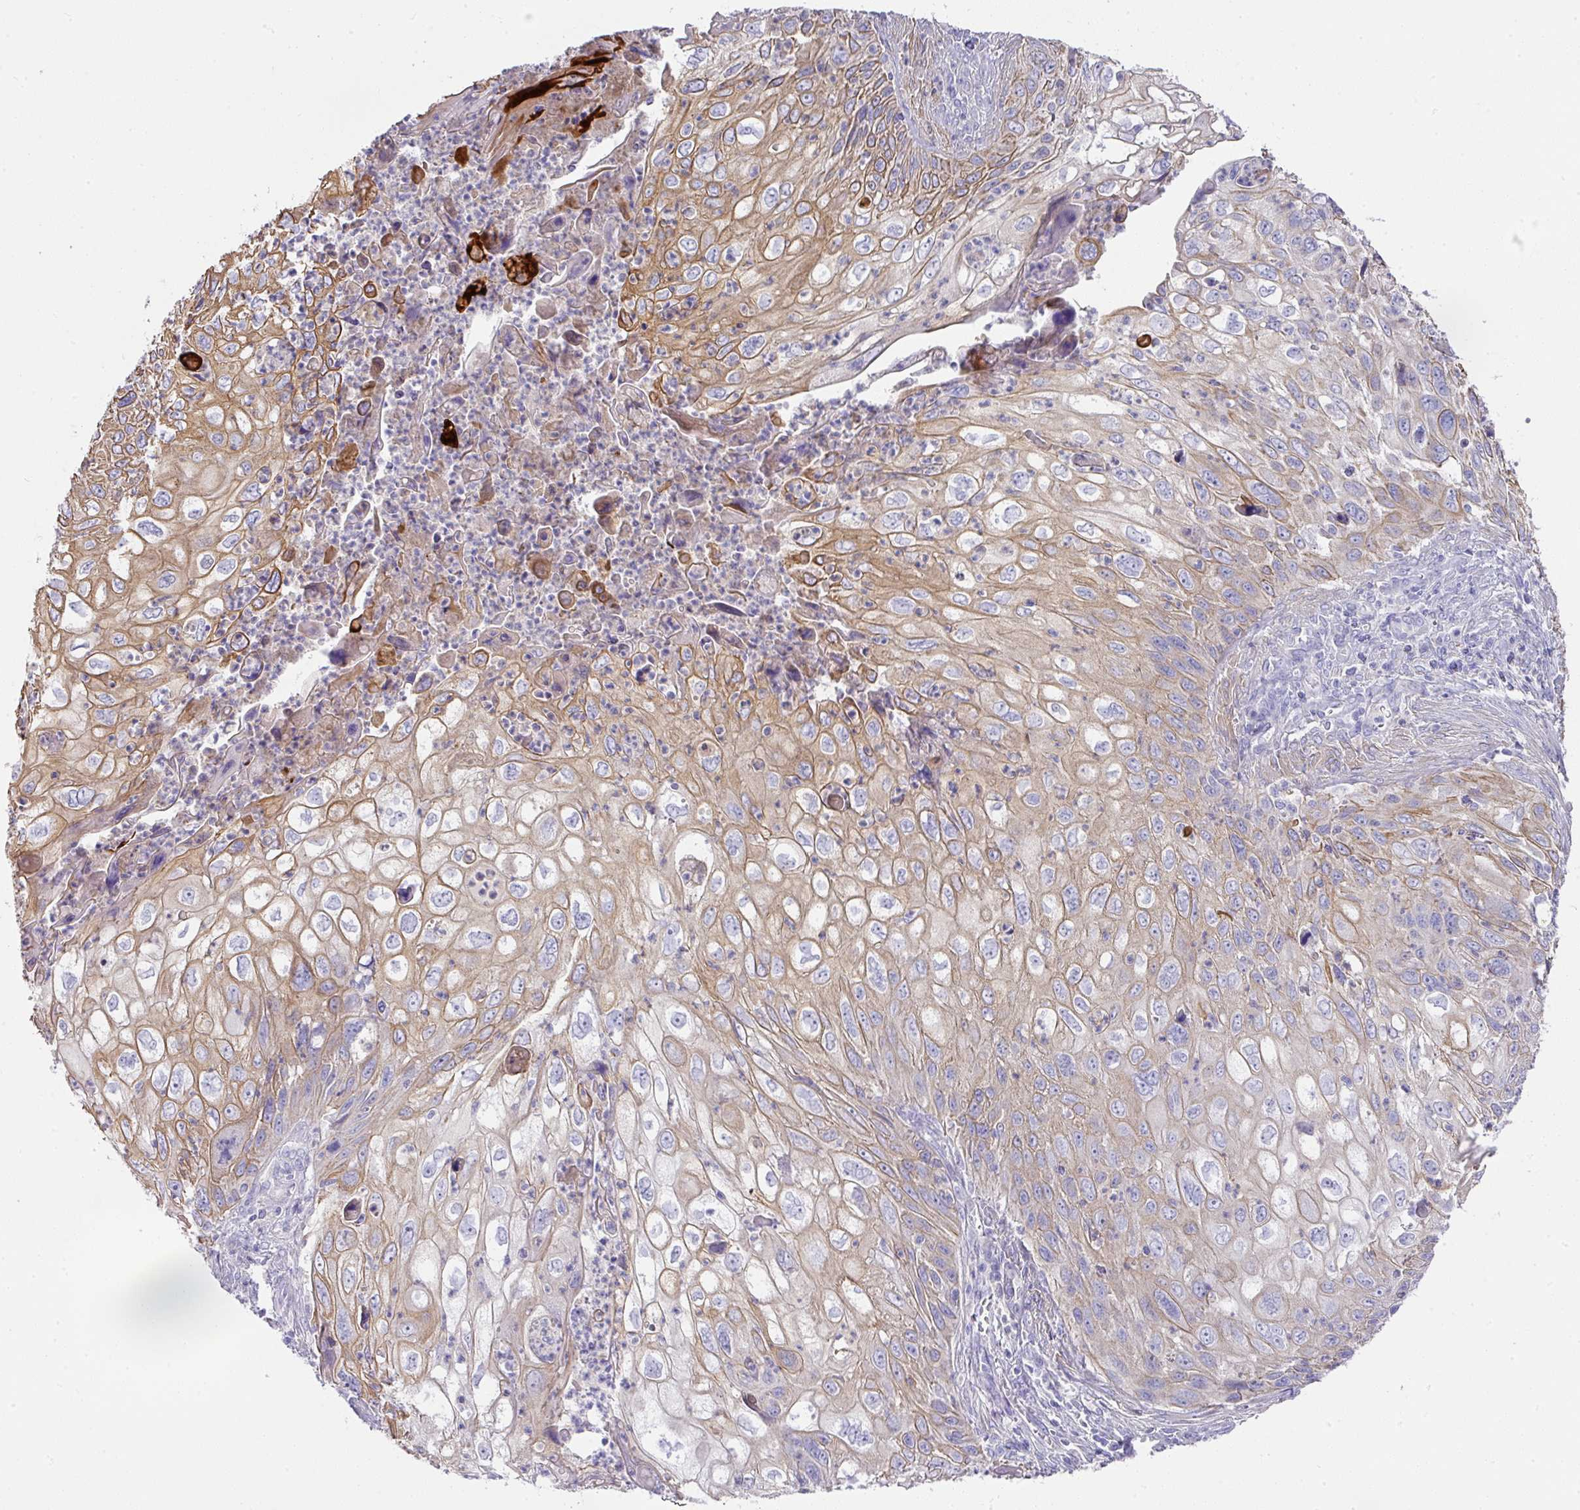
{"staining": {"intensity": "moderate", "quantity": "25%-75%", "location": "cytoplasmic/membranous"}, "tissue": "cervical cancer", "cell_type": "Tumor cells", "image_type": "cancer", "snomed": [{"axis": "morphology", "description": "Squamous cell carcinoma, NOS"}, {"axis": "topography", "description": "Cervix"}], "caption": "Immunohistochemical staining of human cervical squamous cell carcinoma displays medium levels of moderate cytoplasmic/membranous expression in about 25%-75% of tumor cells.", "gene": "TARM1", "patient": {"sex": "female", "age": 70}}